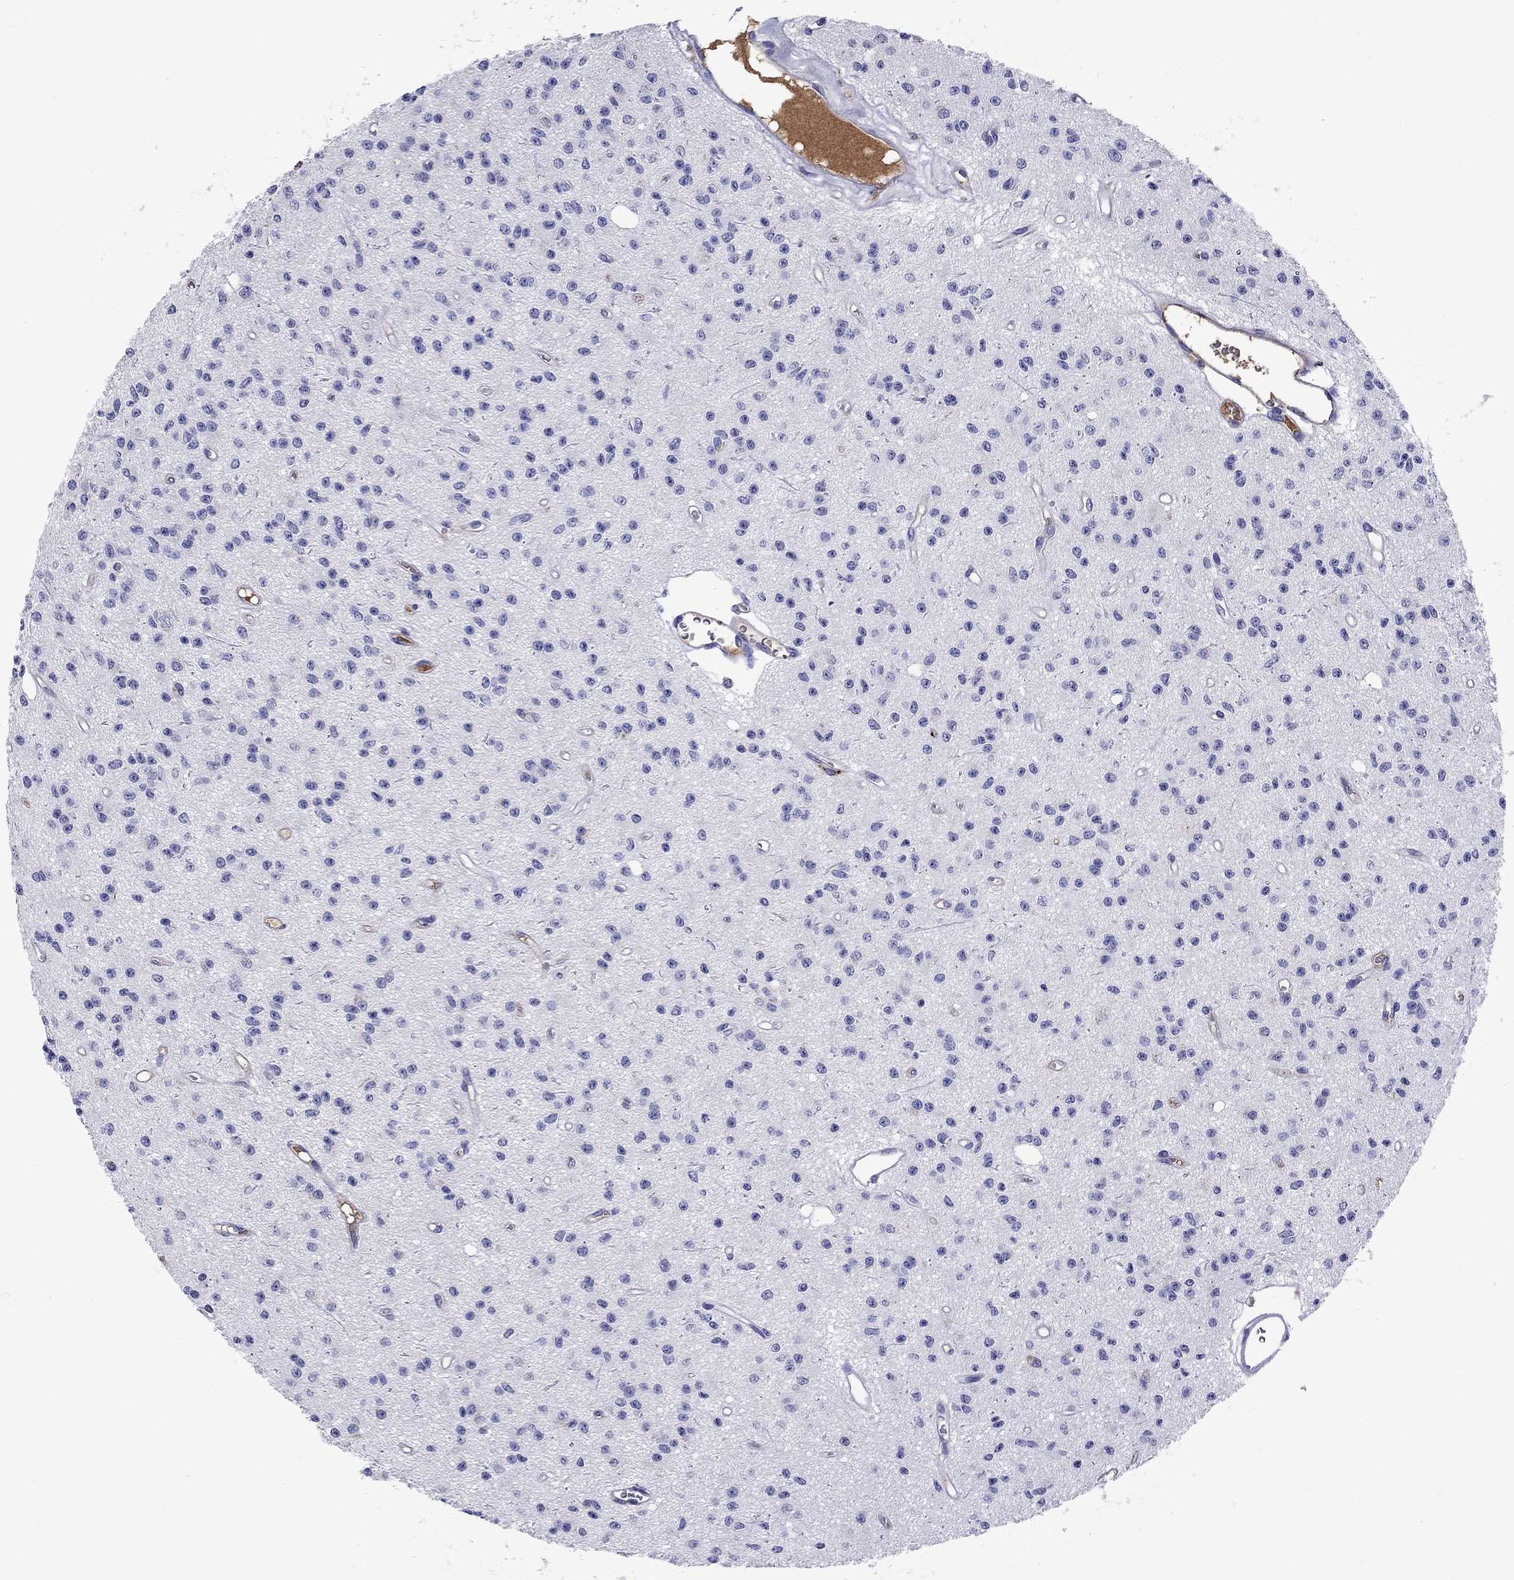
{"staining": {"intensity": "negative", "quantity": "none", "location": "none"}, "tissue": "glioma", "cell_type": "Tumor cells", "image_type": "cancer", "snomed": [{"axis": "morphology", "description": "Glioma, malignant, Low grade"}, {"axis": "topography", "description": "Brain"}], "caption": "Tumor cells are negative for protein expression in human glioma.", "gene": "SERPINA3", "patient": {"sex": "female", "age": 45}}